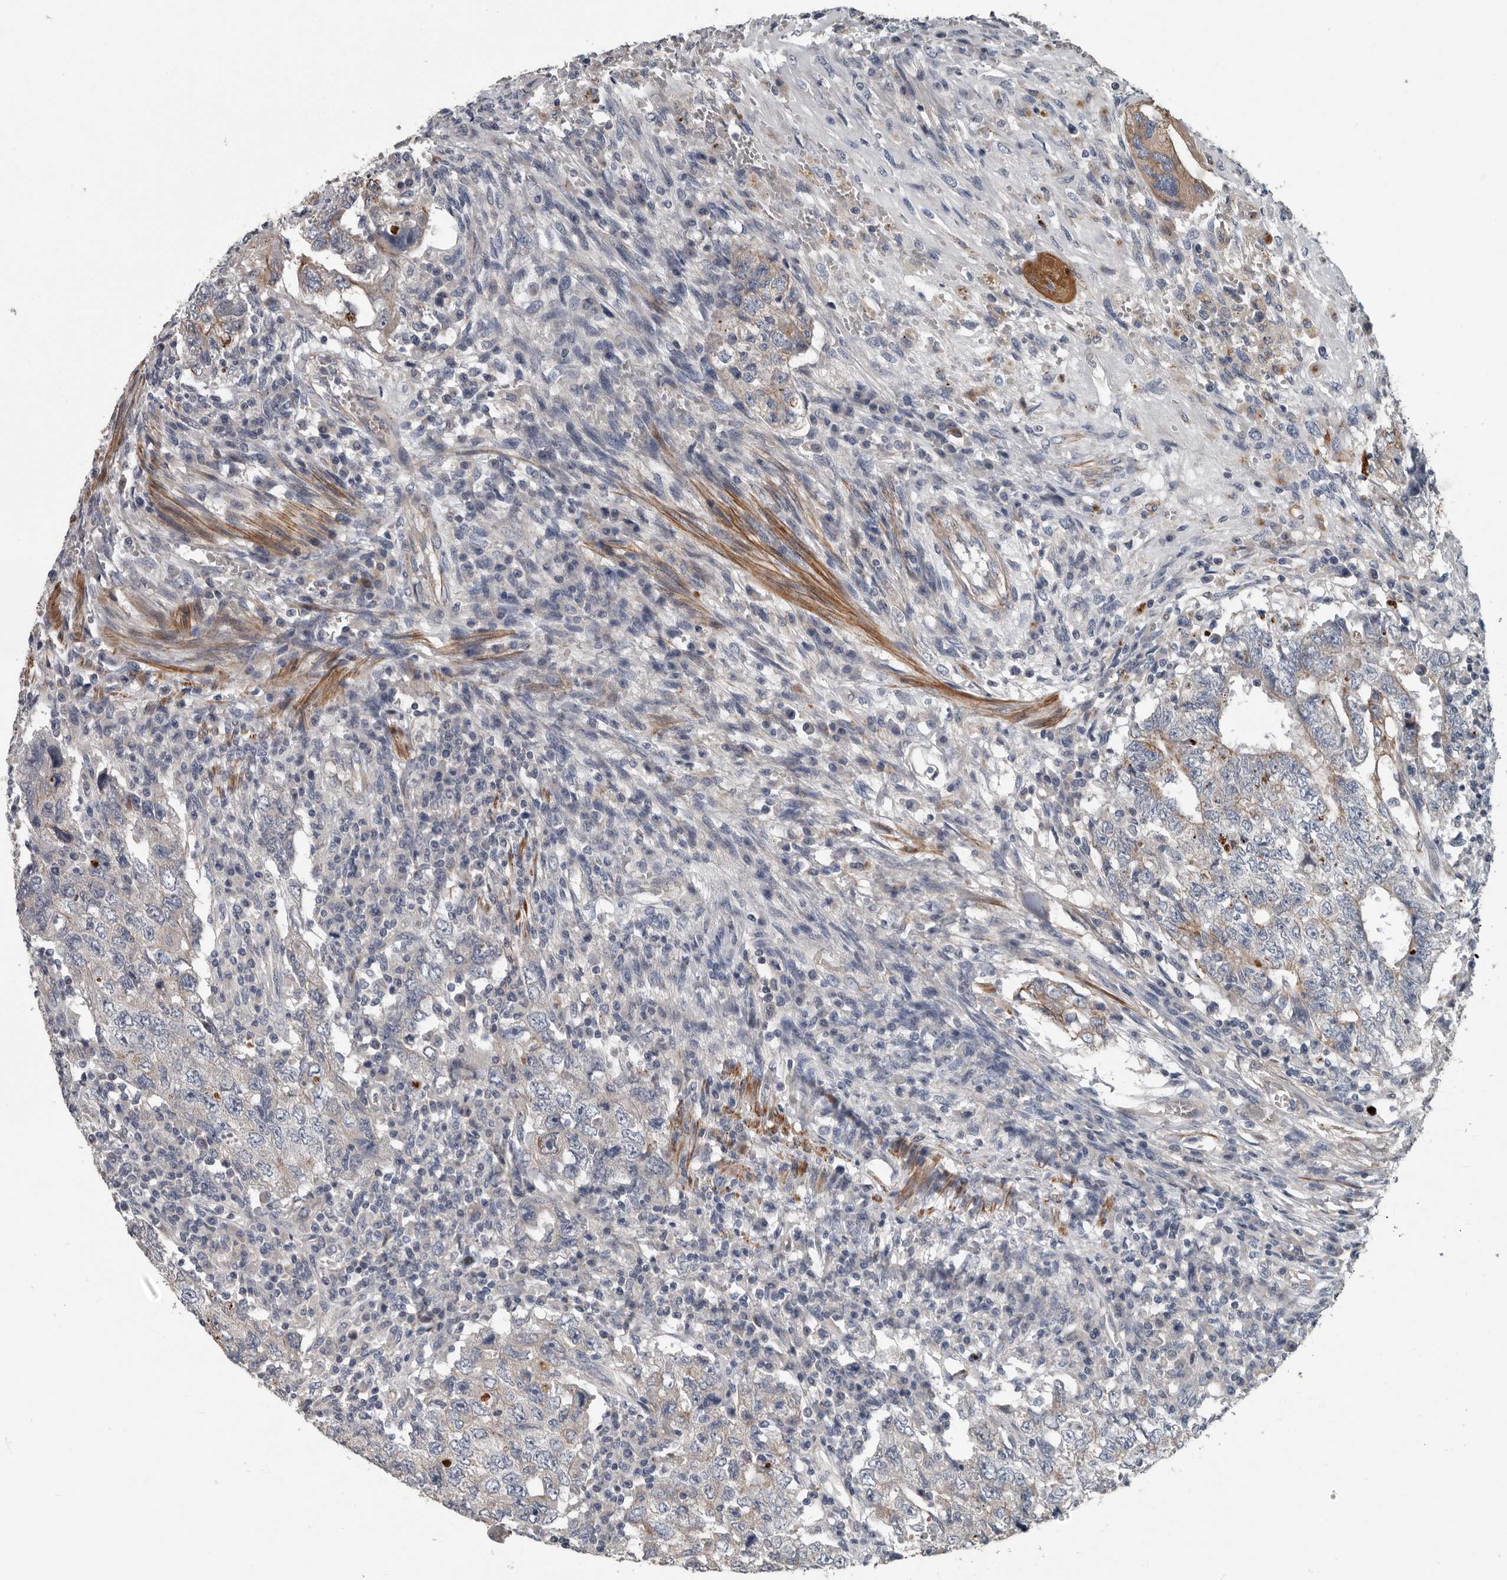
{"staining": {"intensity": "strong", "quantity": "25%-75%", "location": "cytoplasmic/membranous"}, "tissue": "testis cancer", "cell_type": "Tumor cells", "image_type": "cancer", "snomed": [{"axis": "morphology", "description": "Carcinoma, Embryonal, NOS"}, {"axis": "topography", "description": "Testis"}], "caption": "A brown stain labels strong cytoplasmic/membranous positivity of a protein in human embryonal carcinoma (testis) tumor cells.", "gene": "DPY19L4", "patient": {"sex": "male", "age": 26}}